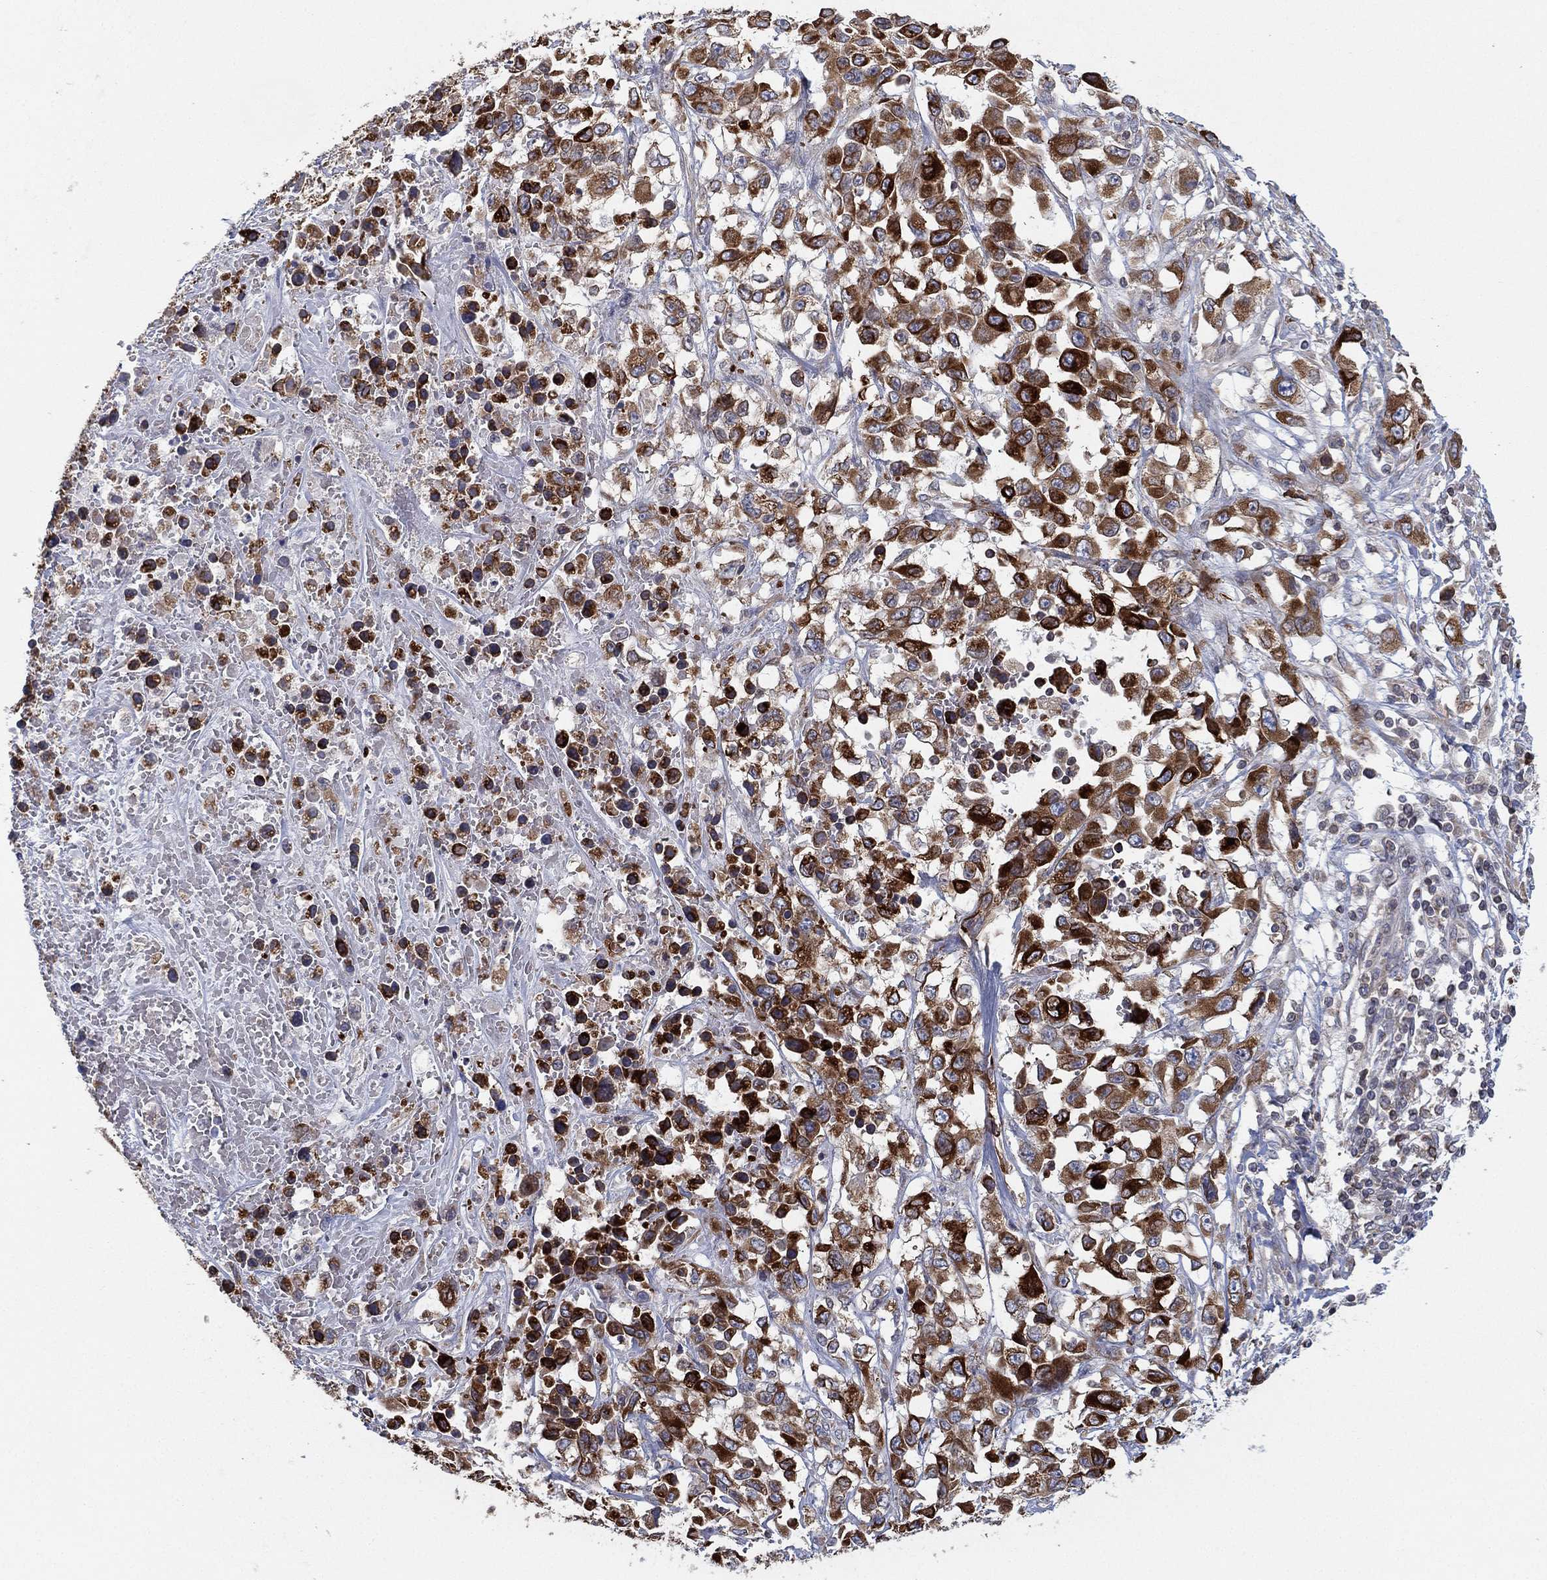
{"staining": {"intensity": "strong", "quantity": "25%-75%", "location": "cytoplasmic/membranous"}, "tissue": "liver cancer", "cell_type": "Tumor cells", "image_type": "cancer", "snomed": [{"axis": "morphology", "description": "Adenocarcinoma, NOS"}, {"axis": "morphology", "description": "Cholangiocarcinoma"}, {"axis": "topography", "description": "Liver"}], "caption": "Immunohistochemistry micrograph of human liver adenocarcinoma stained for a protein (brown), which shows high levels of strong cytoplasmic/membranous positivity in approximately 25%-75% of tumor cells.", "gene": "CYB5B", "patient": {"sex": "male", "age": 64}}